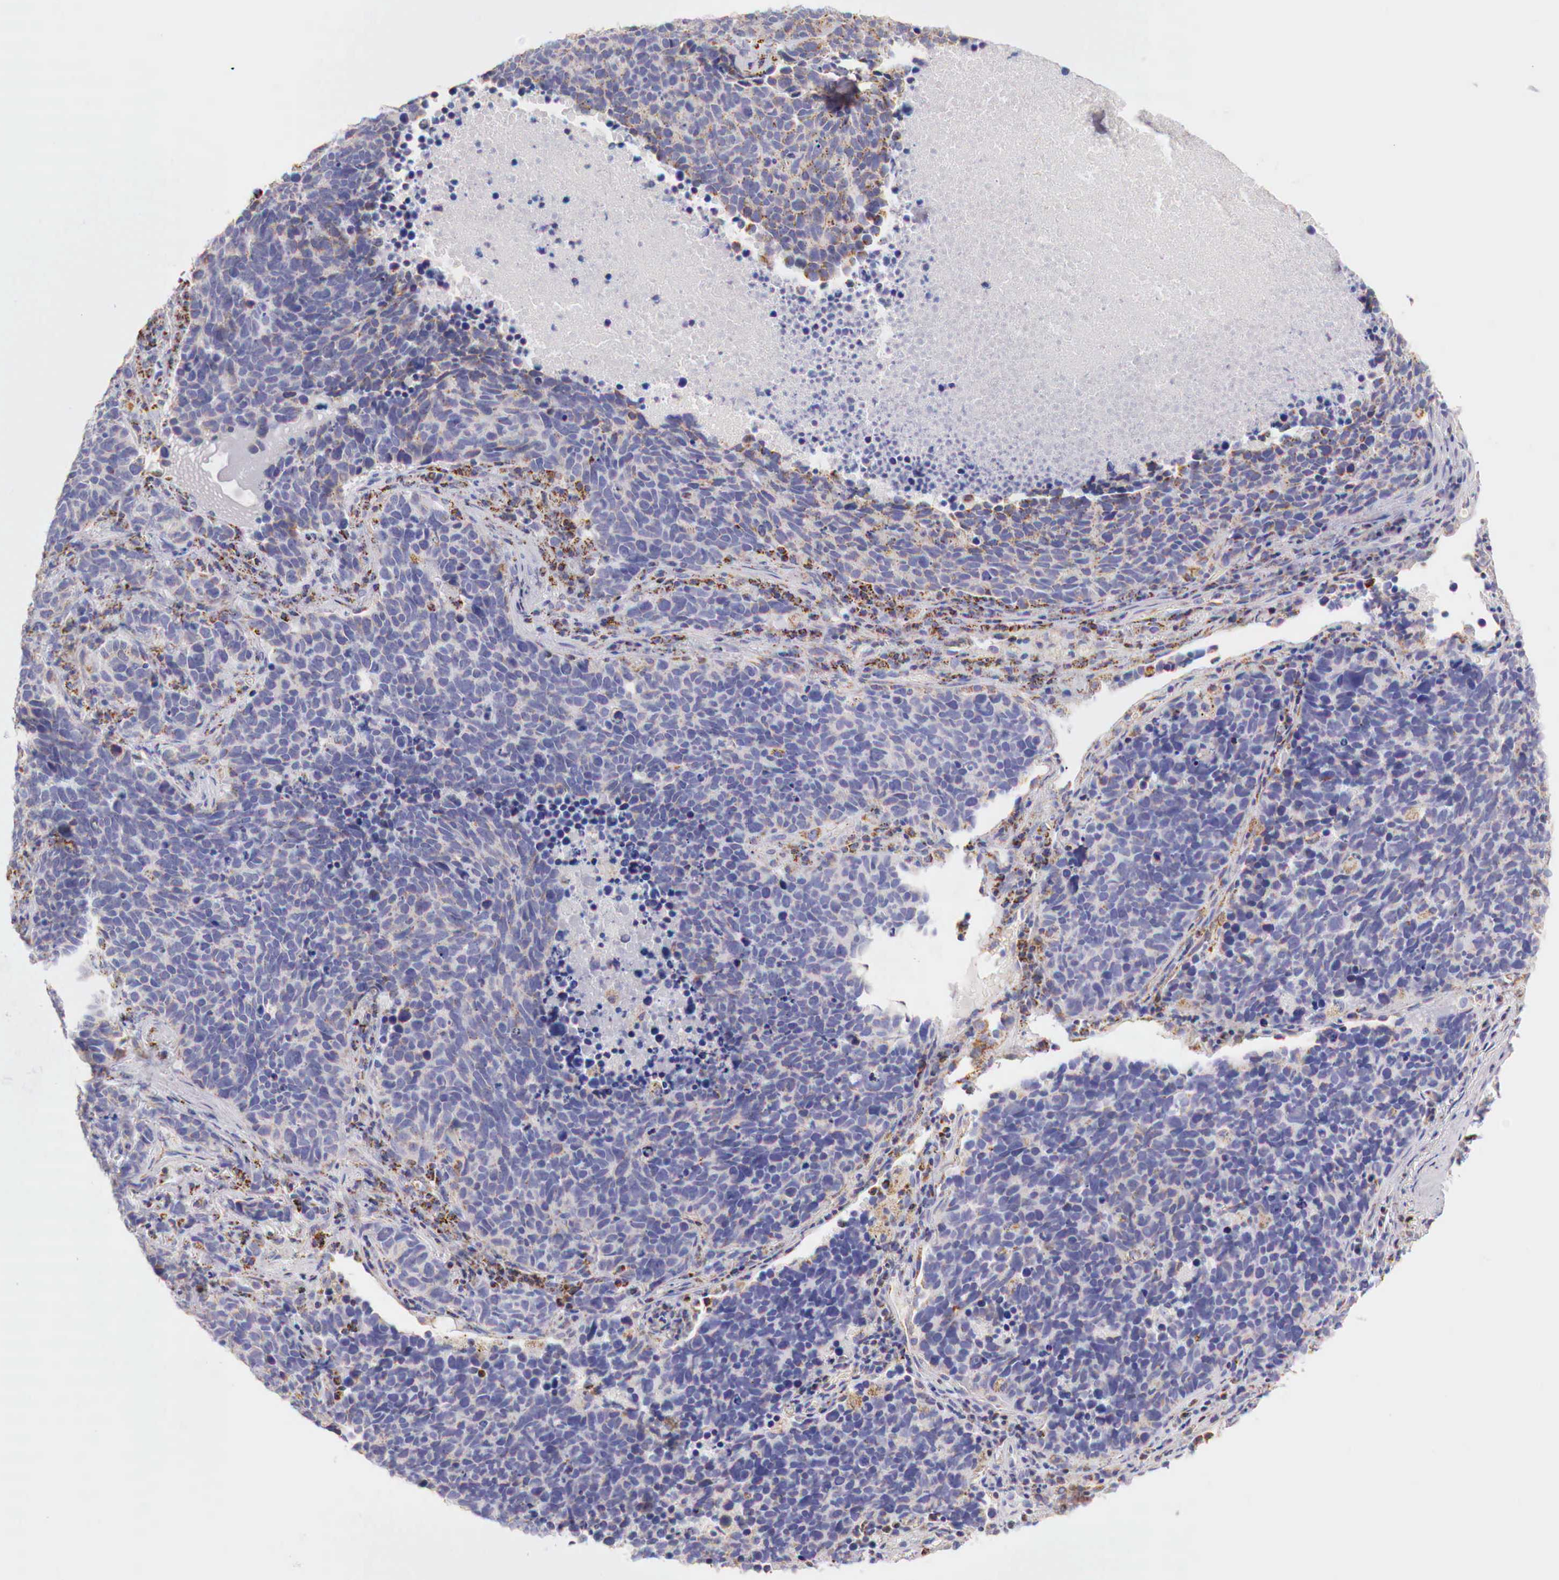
{"staining": {"intensity": "weak", "quantity": "25%-75%", "location": "cytoplasmic/membranous"}, "tissue": "lung cancer", "cell_type": "Tumor cells", "image_type": "cancer", "snomed": [{"axis": "morphology", "description": "Neoplasm, malignant, NOS"}, {"axis": "topography", "description": "Lung"}], "caption": "There is low levels of weak cytoplasmic/membranous staining in tumor cells of malignant neoplasm (lung), as demonstrated by immunohistochemical staining (brown color).", "gene": "IDH3G", "patient": {"sex": "female", "age": 75}}